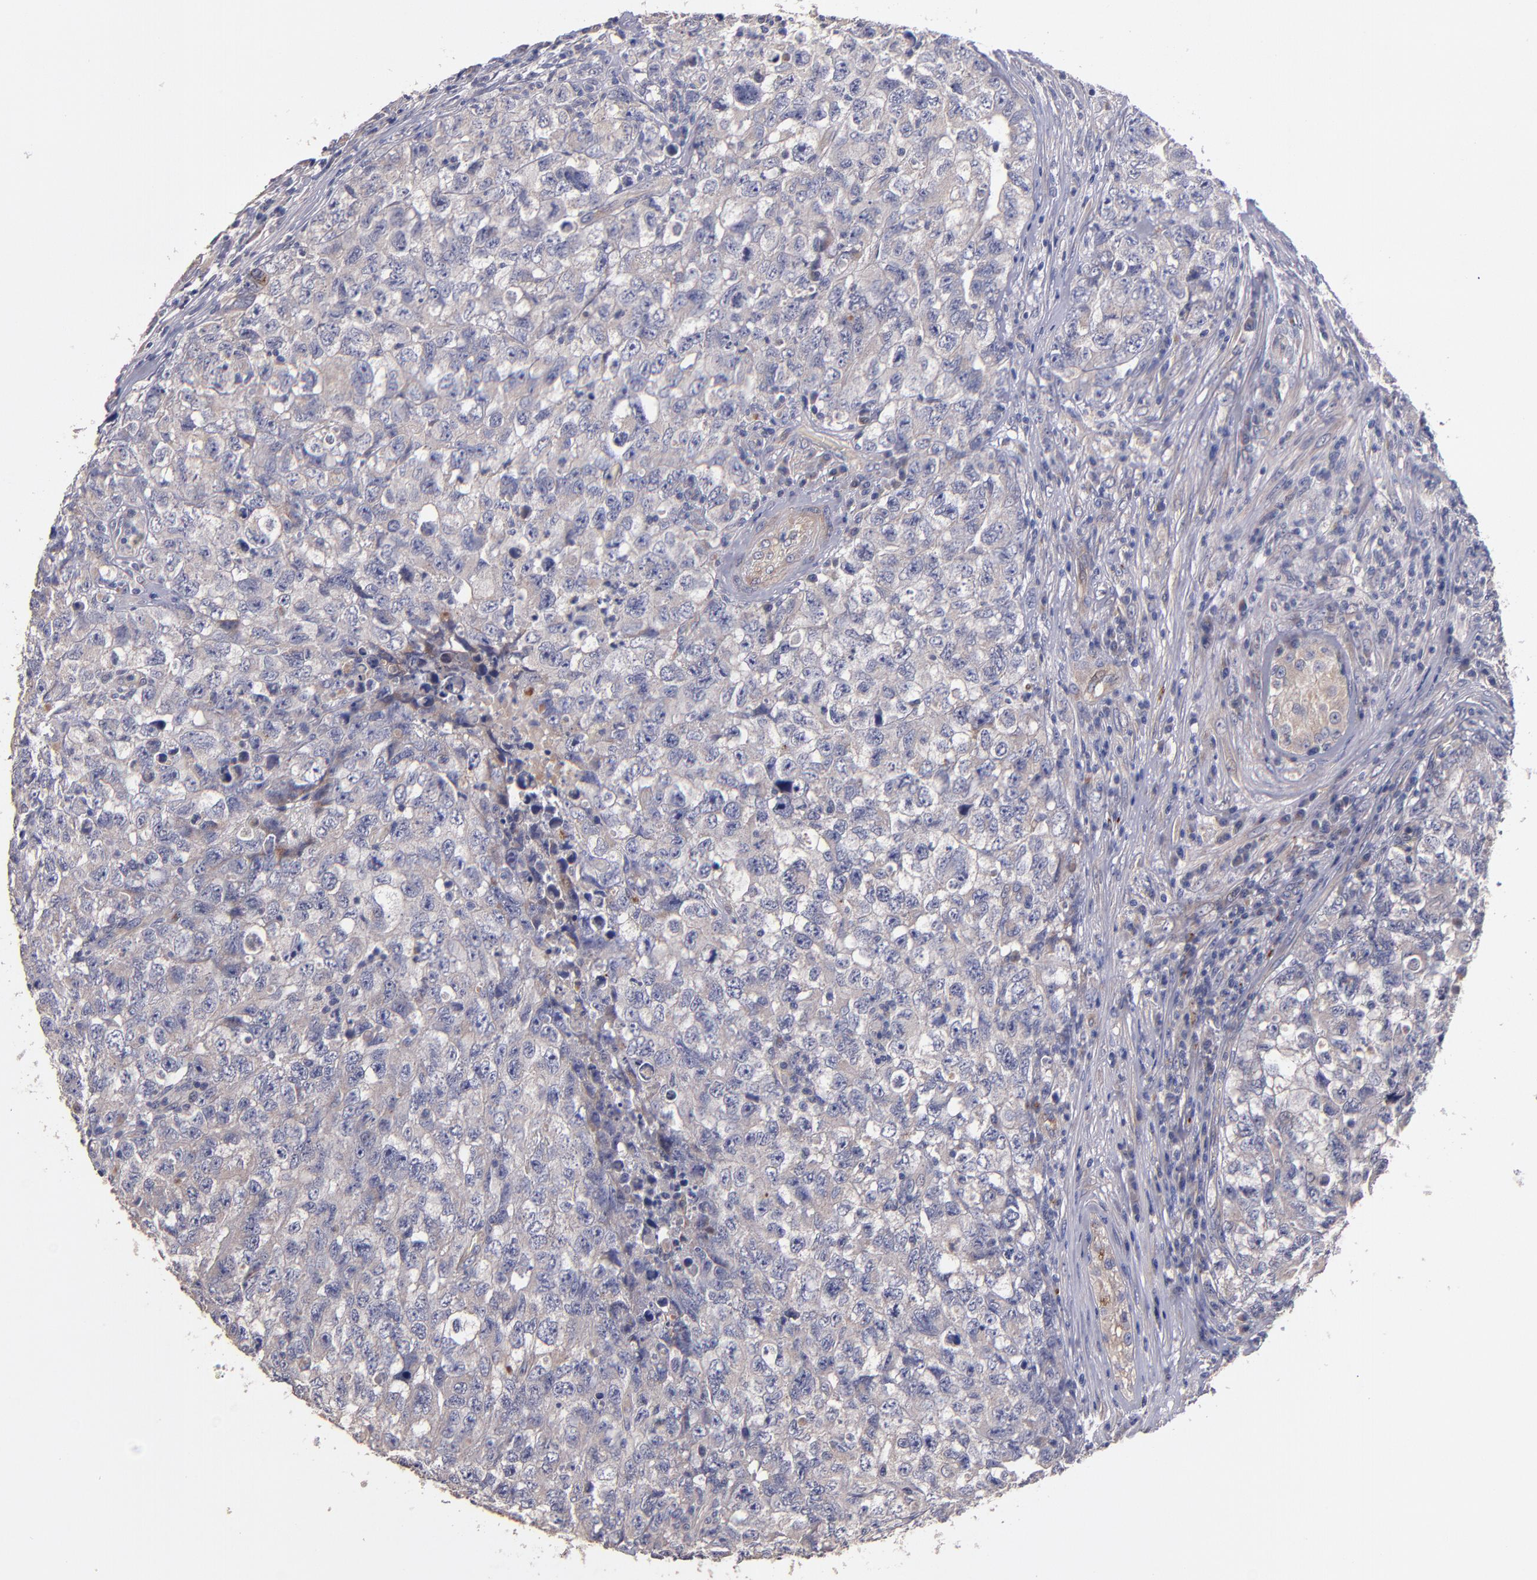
{"staining": {"intensity": "weak", "quantity": "25%-75%", "location": "cytoplasmic/membranous"}, "tissue": "testis cancer", "cell_type": "Tumor cells", "image_type": "cancer", "snomed": [{"axis": "morphology", "description": "Carcinoma, Embryonal, NOS"}, {"axis": "topography", "description": "Testis"}], "caption": "Testis cancer (embryonal carcinoma) was stained to show a protein in brown. There is low levels of weak cytoplasmic/membranous positivity in about 25%-75% of tumor cells.", "gene": "MAGEE1", "patient": {"sex": "male", "age": 31}}